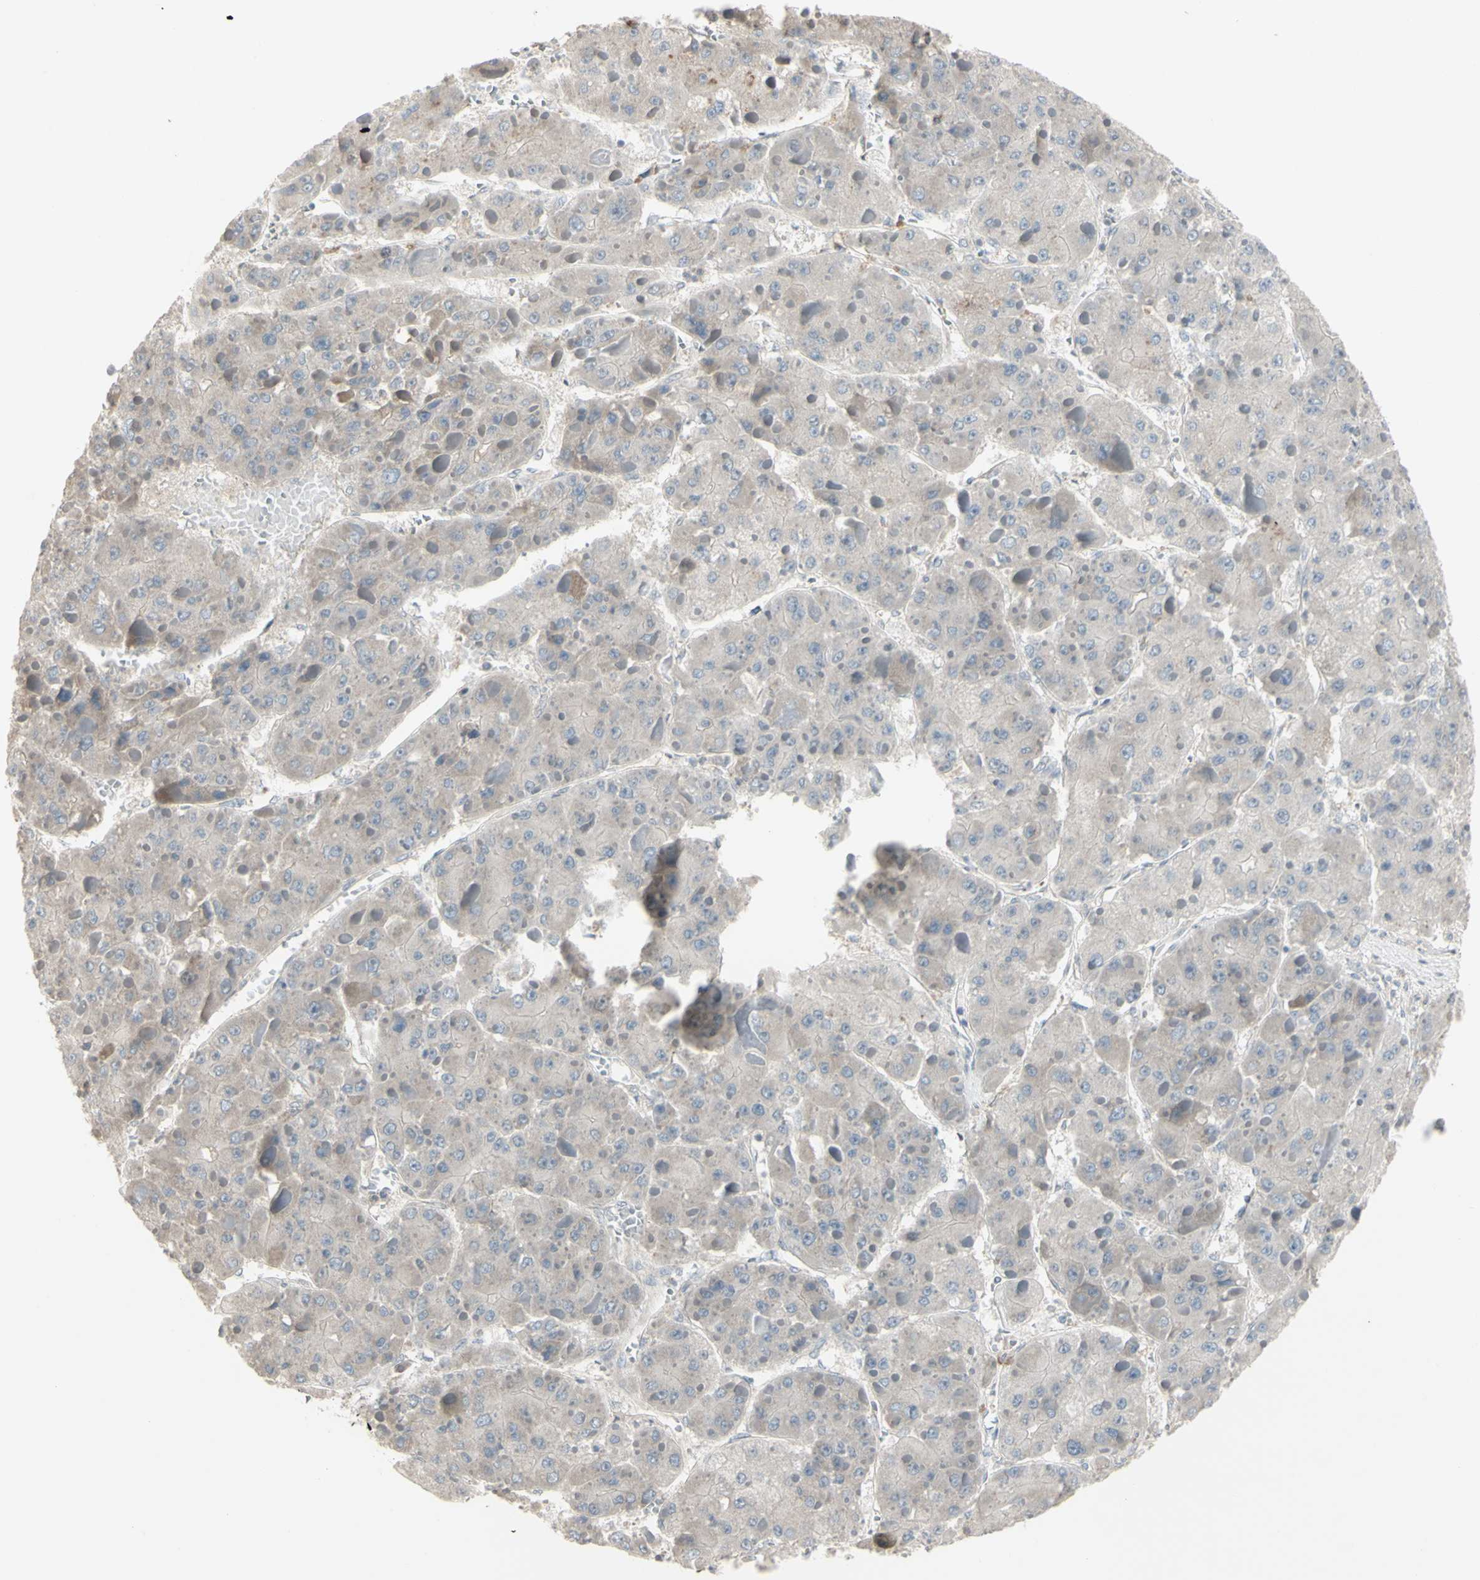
{"staining": {"intensity": "weak", "quantity": ">75%", "location": "cytoplasmic/membranous"}, "tissue": "liver cancer", "cell_type": "Tumor cells", "image_type": "cancer", "snomed": [{"axis": "morphology", "description": "Carcinoma, Hepatocellular, NOS"}, {"axis": "topography", "description": "Liver"}], "caption": "Weak cytoplasmic/membranous expression for a protein is appreciated in approximately >75% of tumor cells of hepatocellular carcinoma (liver) using immunohistochemistry (IHC).", "gene": "PIAS4", "patient": {"sex": "female", "age": 73}}